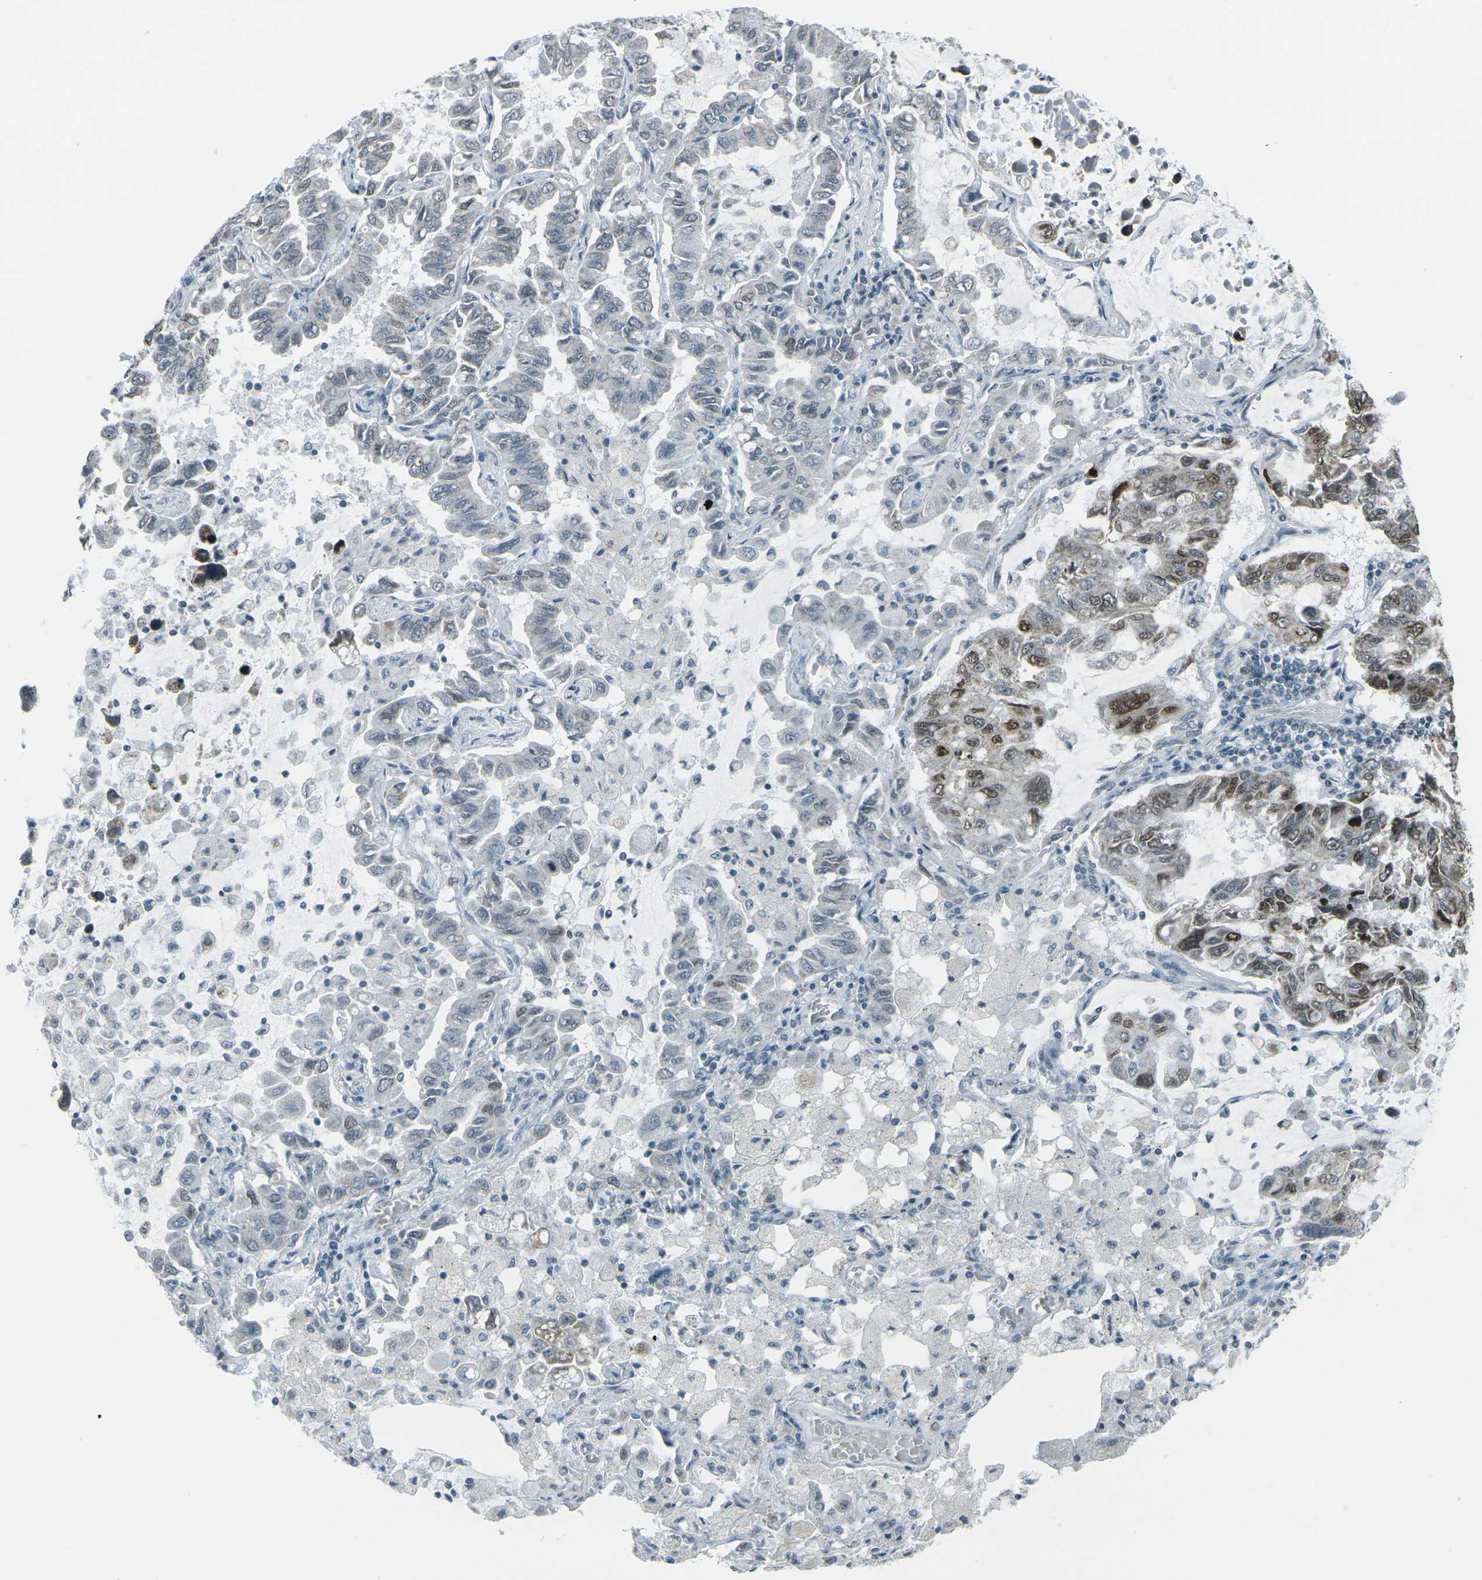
{"staining": {"intensity": "strong", "quantity": "<25%", "location": "nuclear"}, "tissue": "lung cancer", "cell_type": "Tumor cells", "image_type": "cancer", "snomed": [{"axis": "morphology", "description": "Adenocarcinoma, NOS"}, {"axis": "topography", "description": "Lung"}], "caption": "A high-resolution image shows IHC staining of lung cancer, which exhibits strong nuclear positivity in about <25% of tumor cells.", "gene": "H2BC1", "patient": {"sex": "male", "age": 64}}